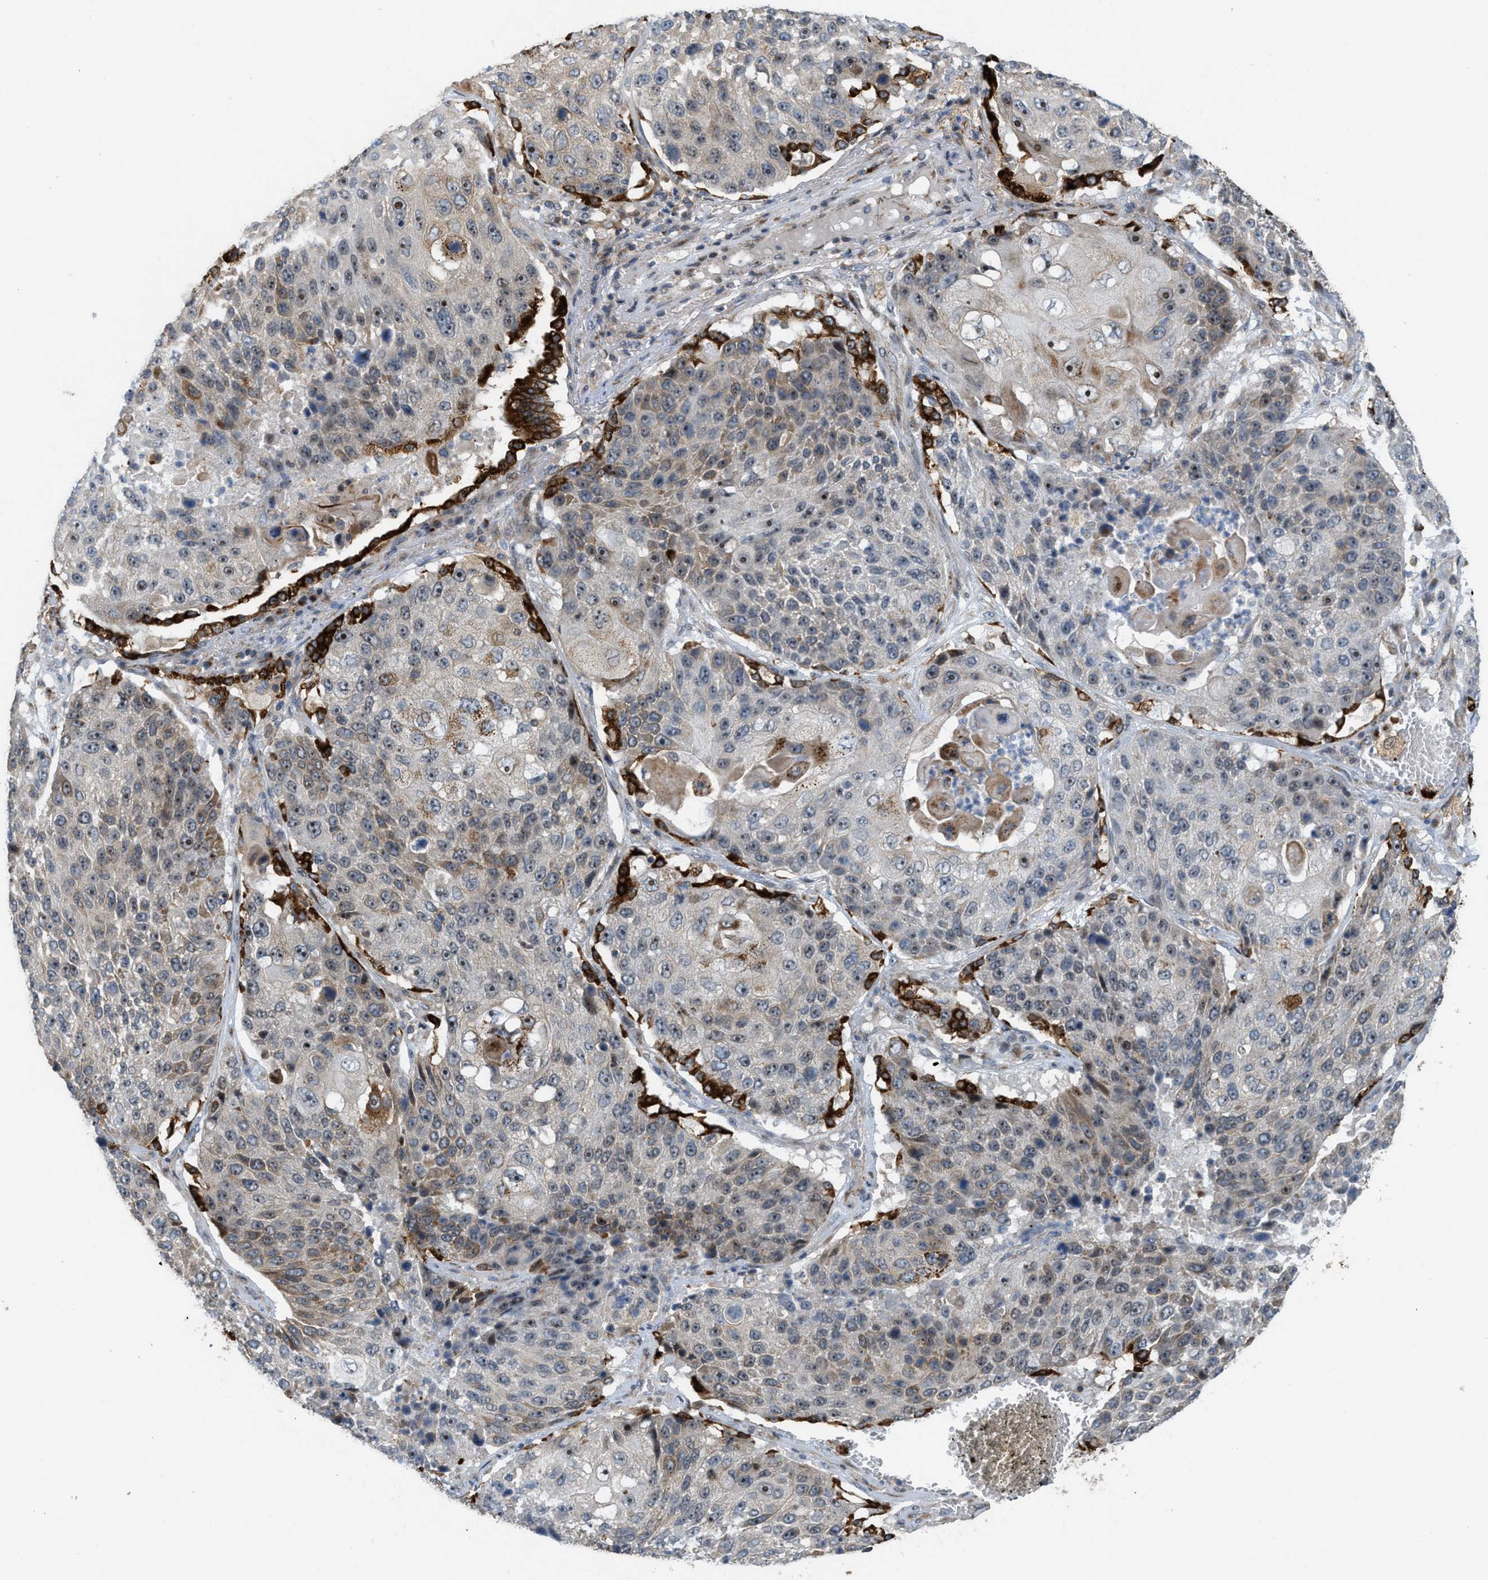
{"staining": {"intensity": "moderate", "quantity": "25%-75%", "location": "nuclear"}, "tissue": "lung cancer", "cell_type": "Tumor cells", "image_type": "cancer", "snomed": [{"axis": "morphology", "description": "Squamous cell carcinoma, NOS"}, {"axis": "topography", "description": "Lung"}], "caption": "A medium amount of moderate nuclear staining is identified in about 25%-75% of tumor cells in lung cancer (squamous cell carcinoma) tissue.", "gene": "DIPK1A", "patient": {"sex": "male", "age": 61}}